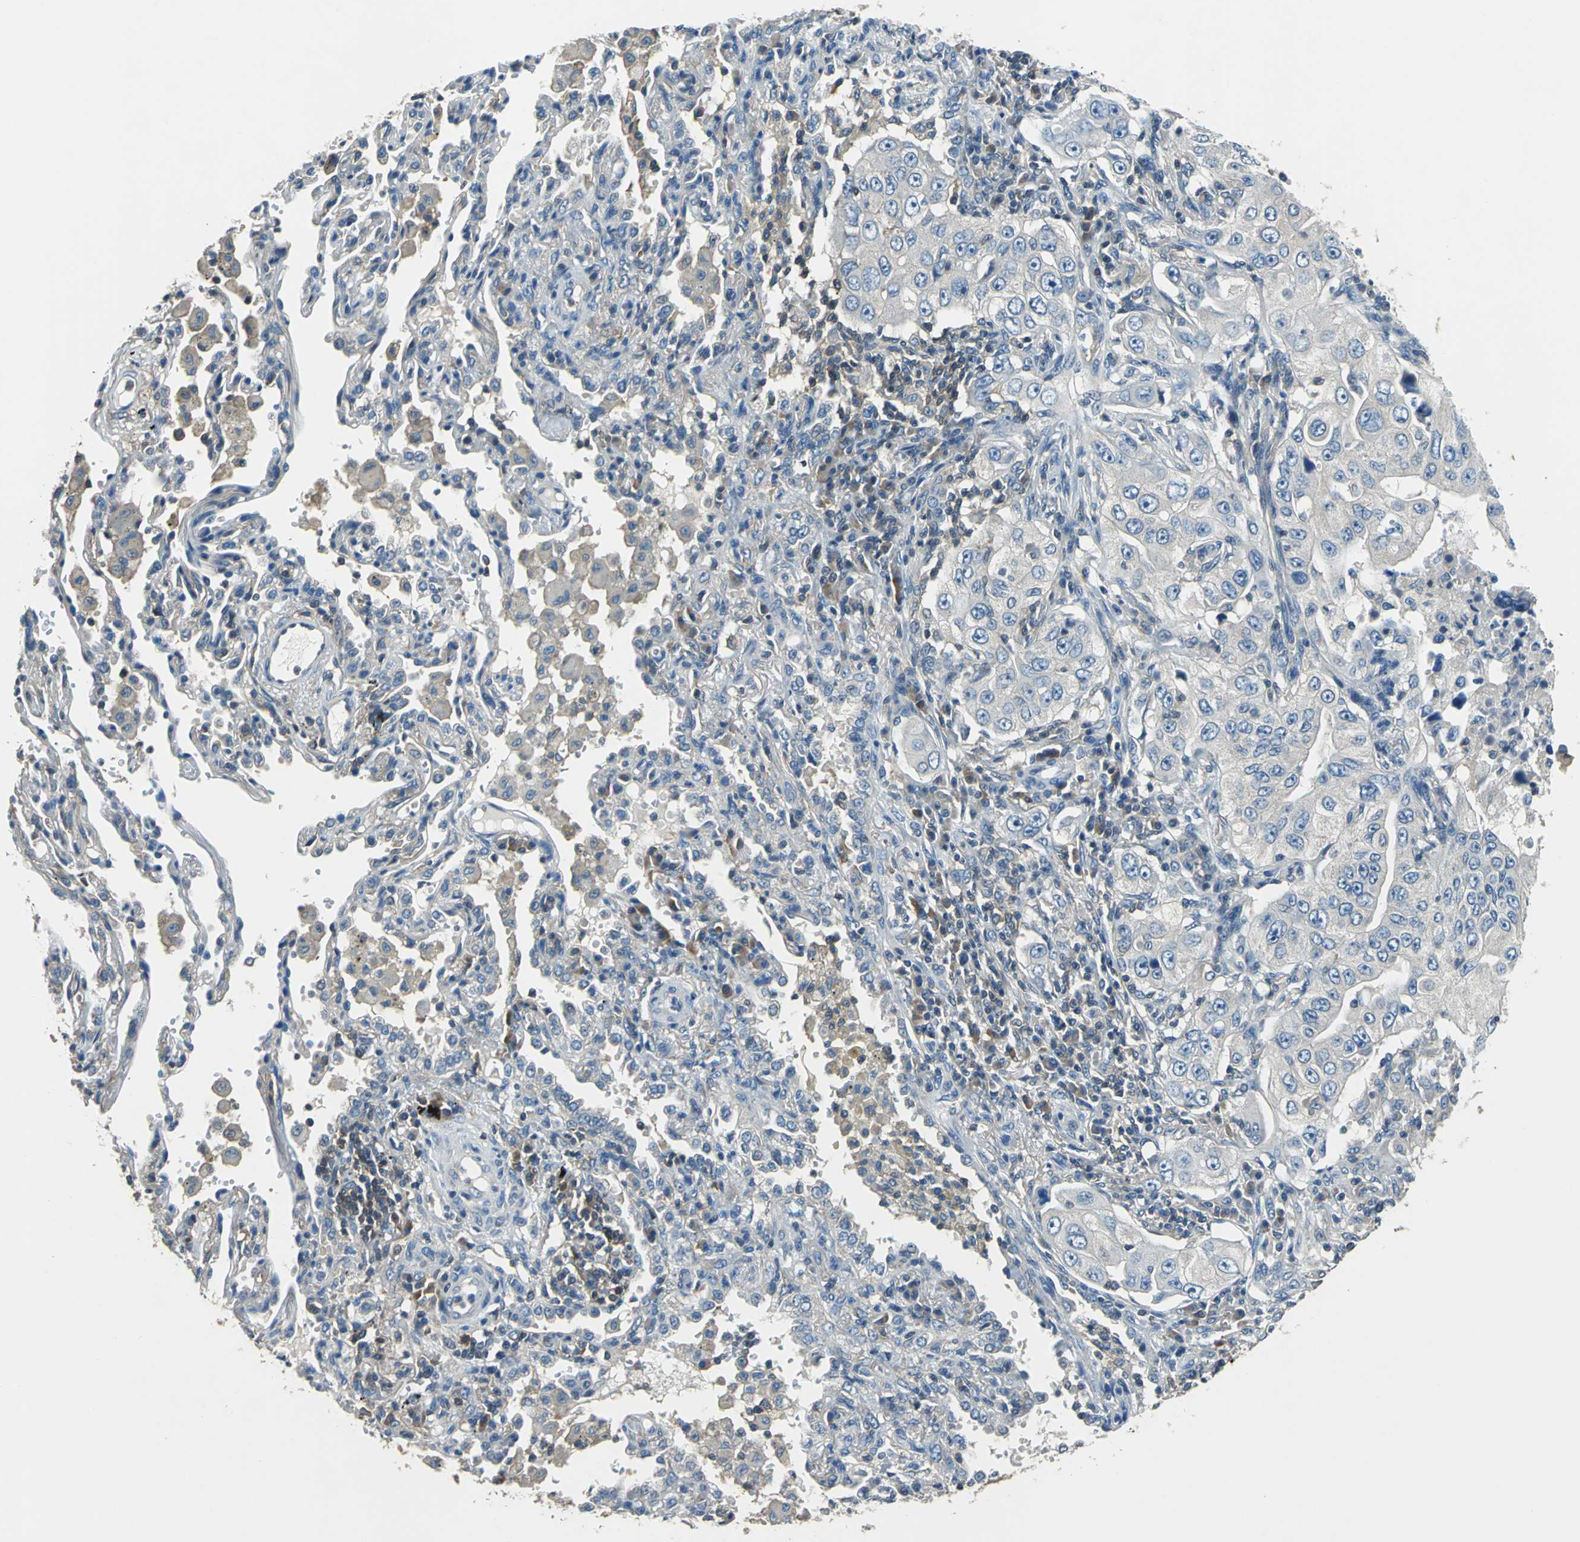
{"staining": {"intensity": "negative", "quantity": "none", "location": "none"}, "tissue": "lung cancer", "cell_type": "Tumor cells", "image_type": "cancer", "snomed": [{"axis": "morphology", "description": "Adenocarcinoma, NOS"}, {"axis": "topography", "description": "Lung"}], "caption": "Immunohistochemical staining of human lung adenocarcinoma exhibits no significant staining in tumor cells.", "gene": "PRKCA", "patient": {"sex": "male", "age": 84}}